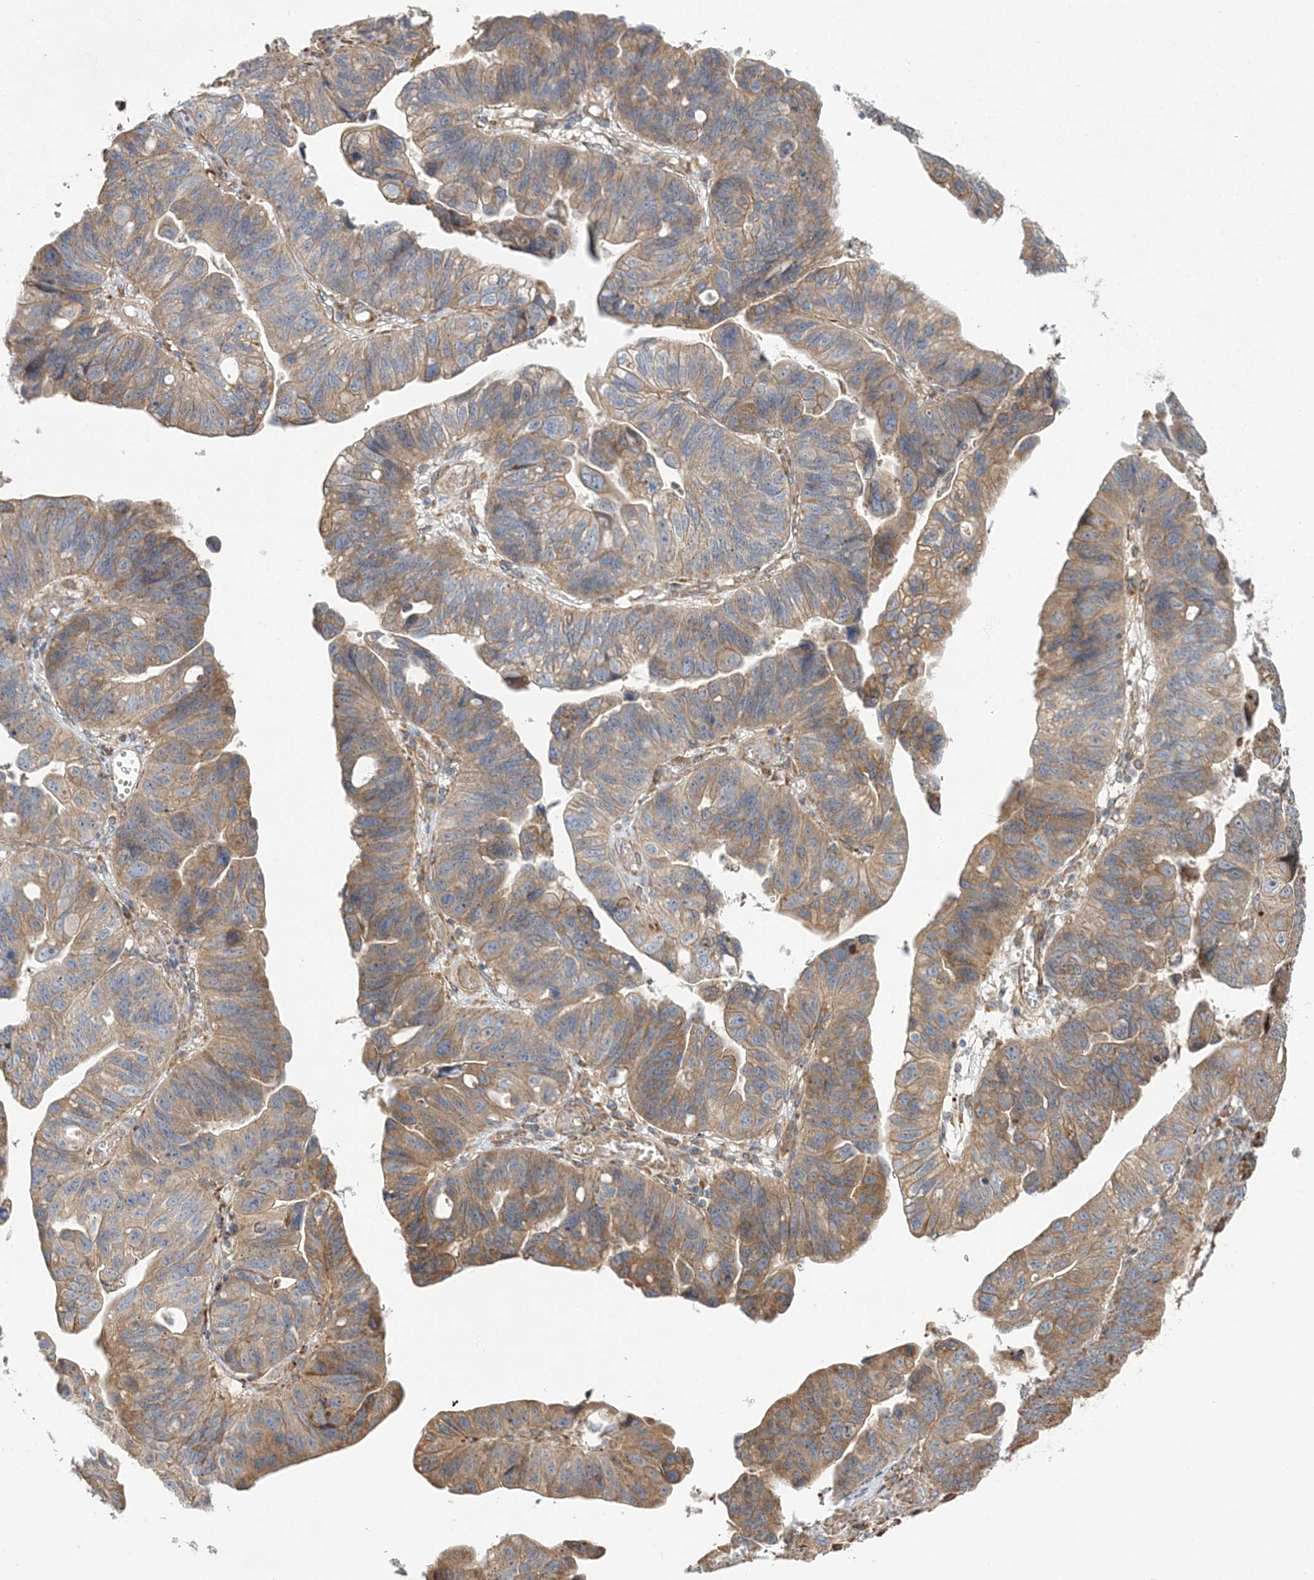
{"staining": {"intensity": "moderate", "quantity": "25%-75%", "location": "cytoplasmic/membranous"}, "tissue": "stomach cancer", "cell_type": "Tumor cells", "image_type": "cancer", "snomed": [{"axis": "morphology", "description": "Adenocarcinoma, NOS"}, {"axis": "topography", "description": "Stomach"}], "caption": "There is medium levels of moderate cytoplasmic/membranous positivity in tumor cells of stomach cancer, as demonstrated by immunohistochemical staining (brown color).", "gene": "ZFYVE16", "patient": {"sex": "male", "age": 59}}